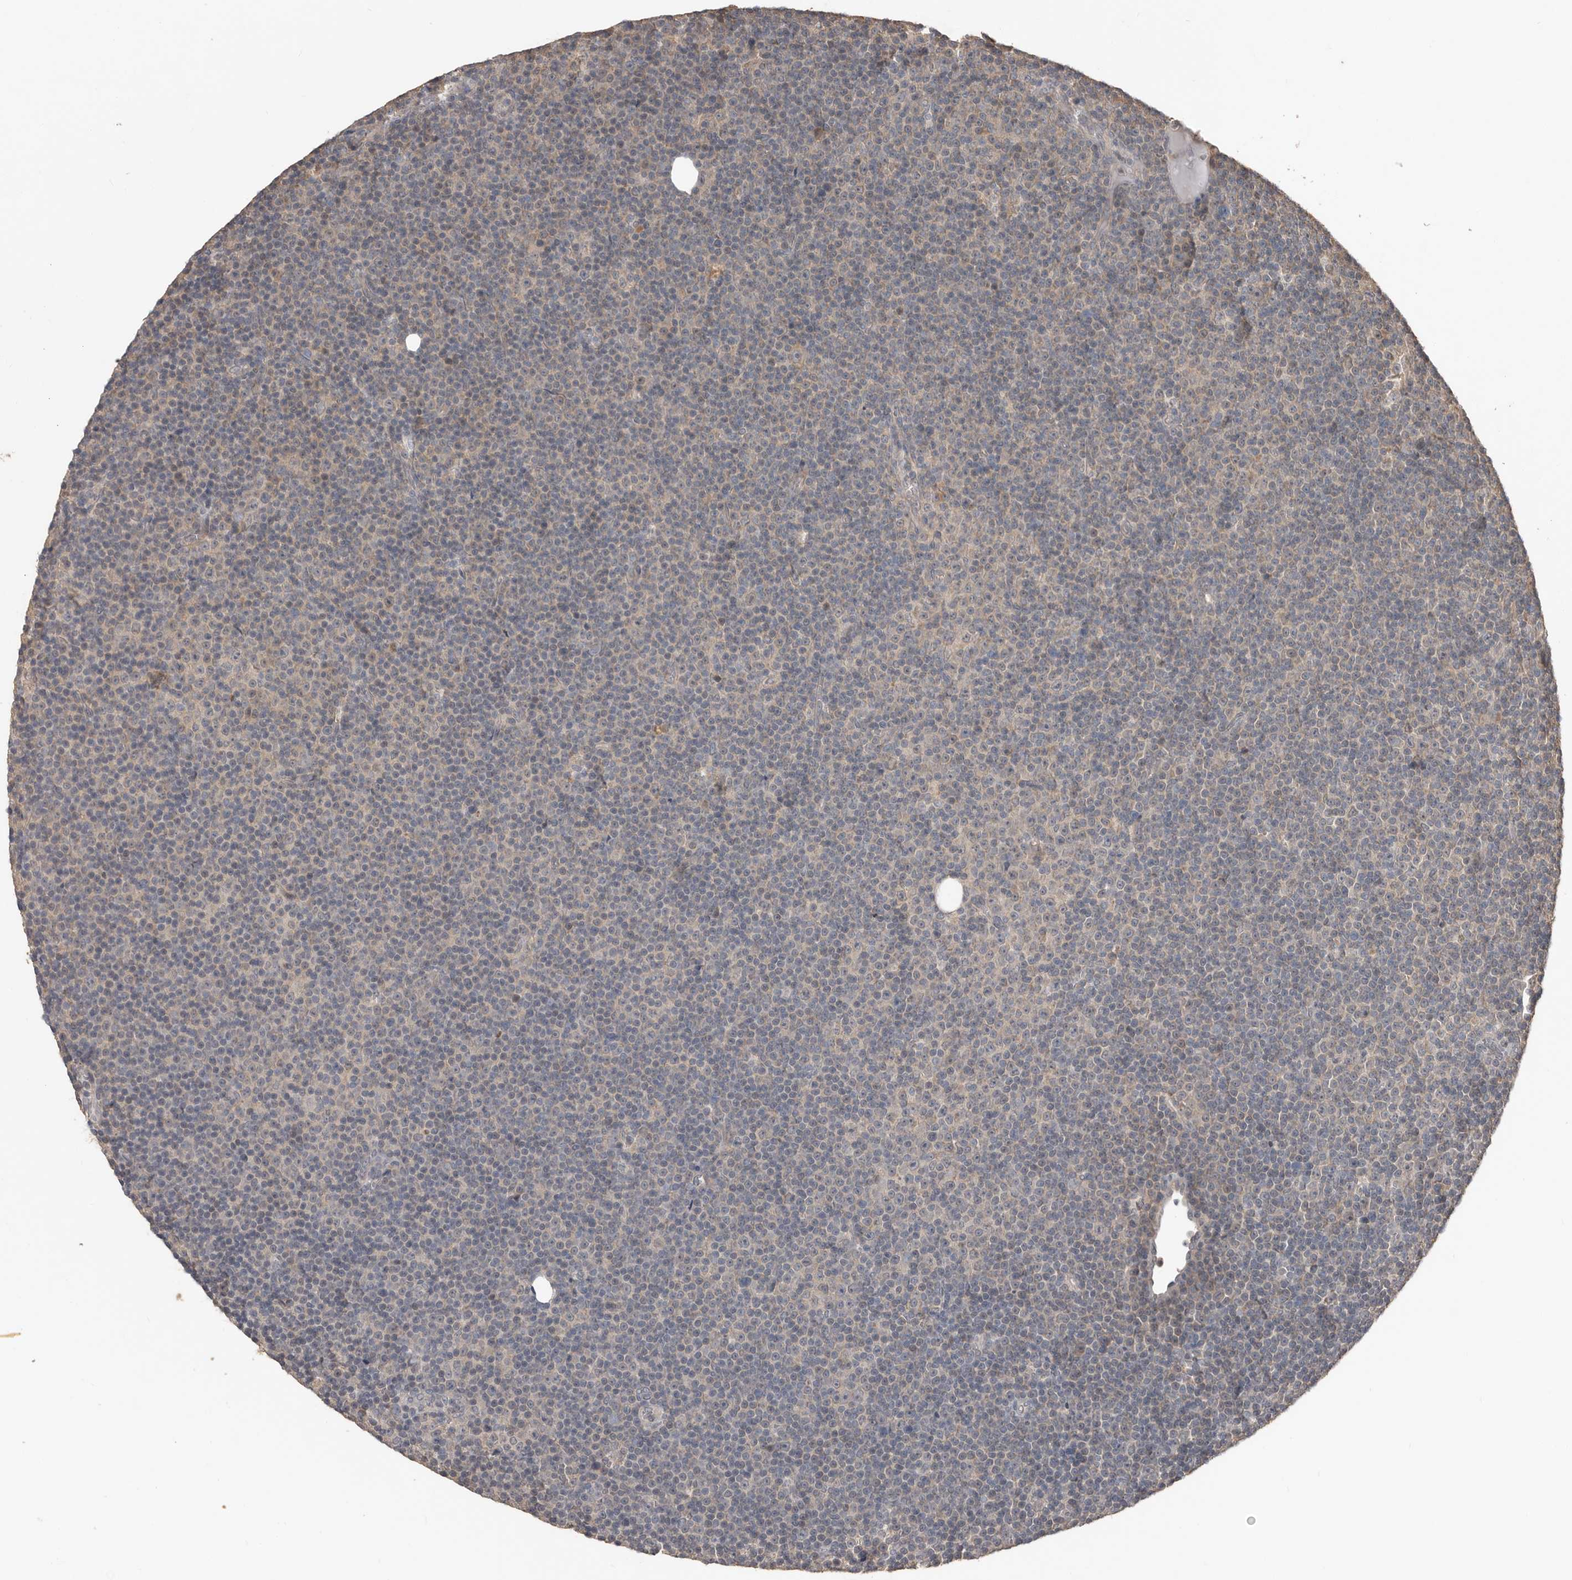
{"staining": {"intensity": "negative", "quantity": "none", "location": "none"}, "tissue": "lymphoma", "cell_type": "Tumor cells", "image_type": "cancer", "snomed": [{"axis": "morphology", "description": "Malignant lymphoma, non-Hodgkin's type, Low grade"}, {"axis": "topography", "description": "Lymph node"}], "caption": "Micrograph shows no significant protein expression in tumor cells of malignant lymphoma, non-Hodgkin's type (low-grade).", "gene": "BAMBI", "patient": {"sex": "female", "age": 67}}